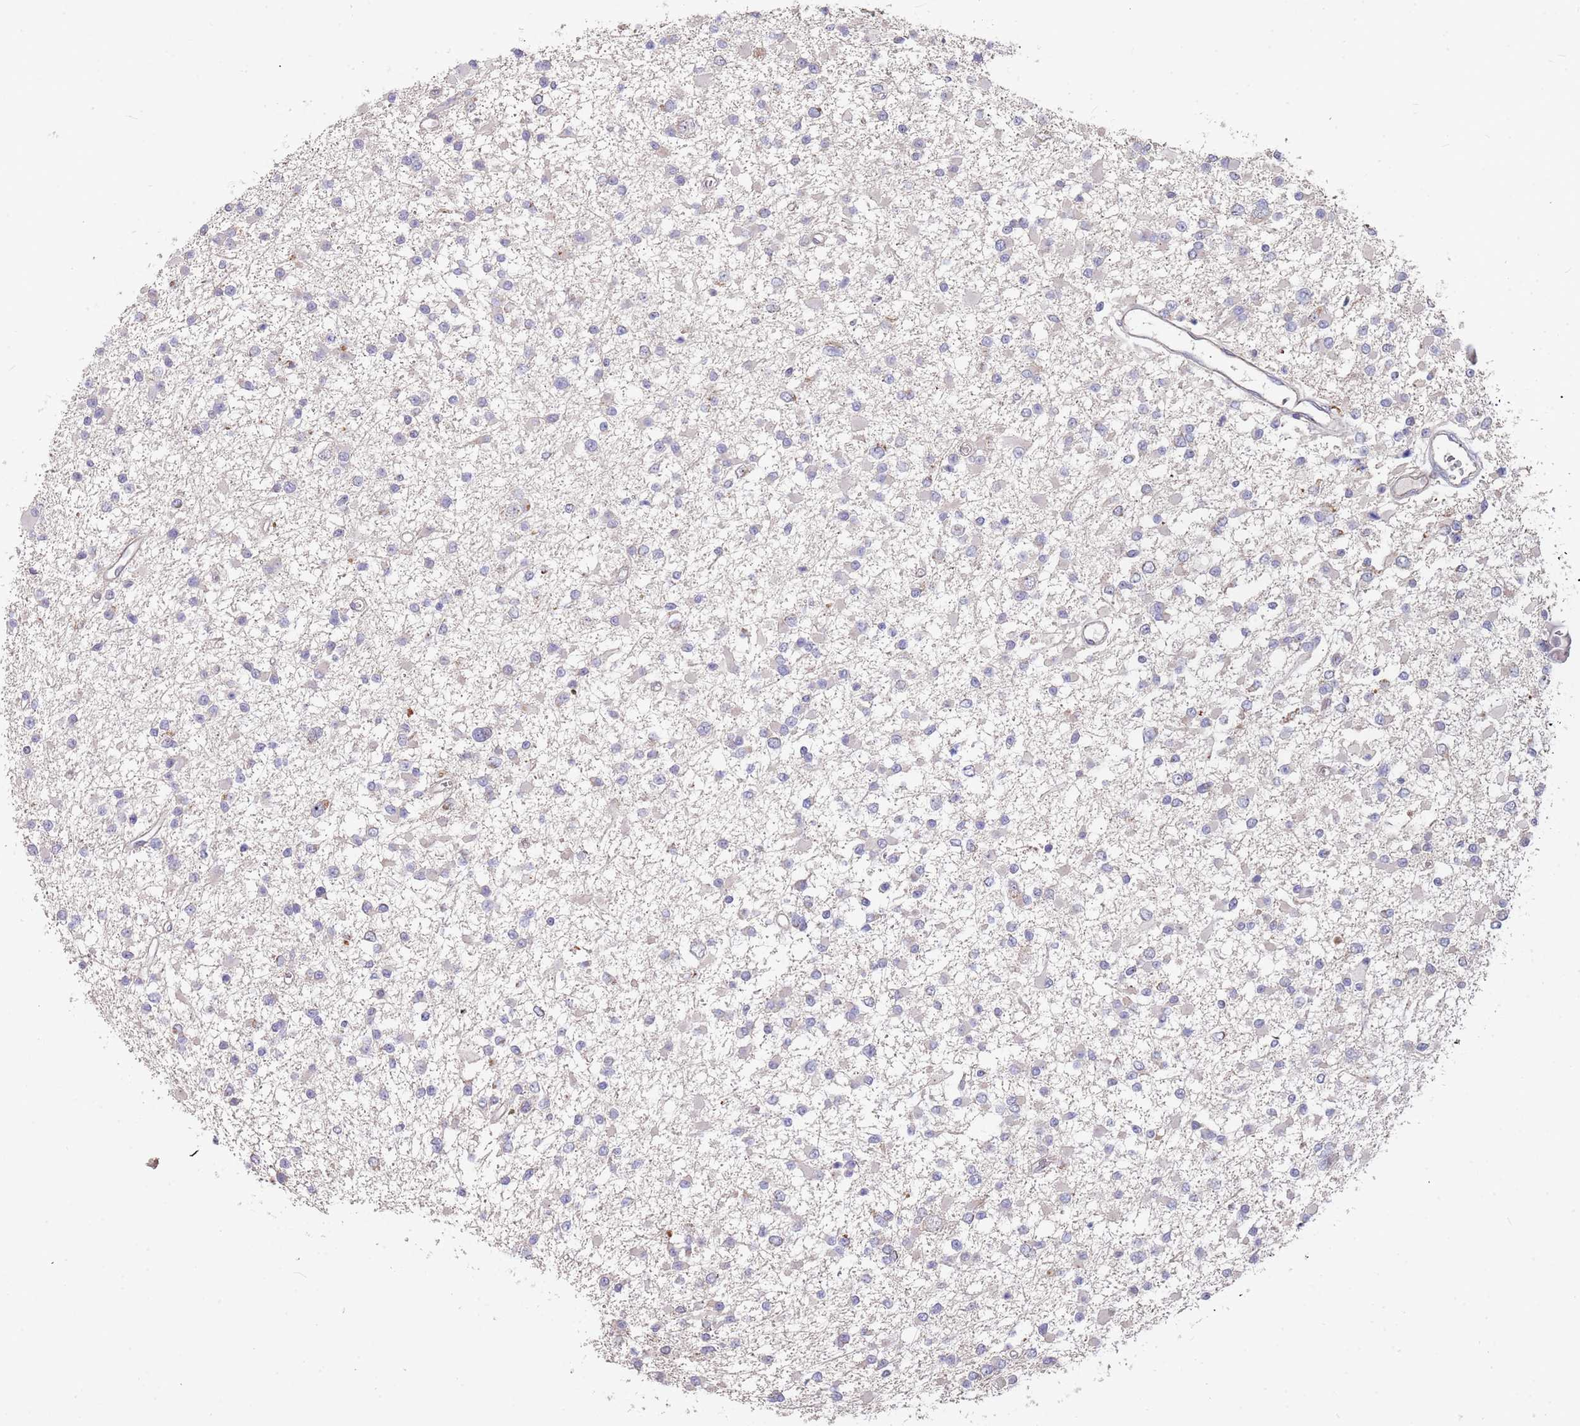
{"staining": {"intensity": "negative", "quantity": "none", "location": "none"}, "tissue": "glioma", "cell_type": "Tumor cells", "image_type": "cancer", "snomed": [{"axis": "morphology", "description": "Glioma, malignant, Low grade"}, {"axis": "topography", "description": "Brain"}], "caption": "Image shows no significant protein staining in tumor cells of glioma. (Stains: DAB immunohistochemistry (IHC) with hematoxylin counter stain, Microscopy: brightfield microscopy at high magnification).", "gene": "TMEM64", "patient": {"sex": "female", "age": 22}}